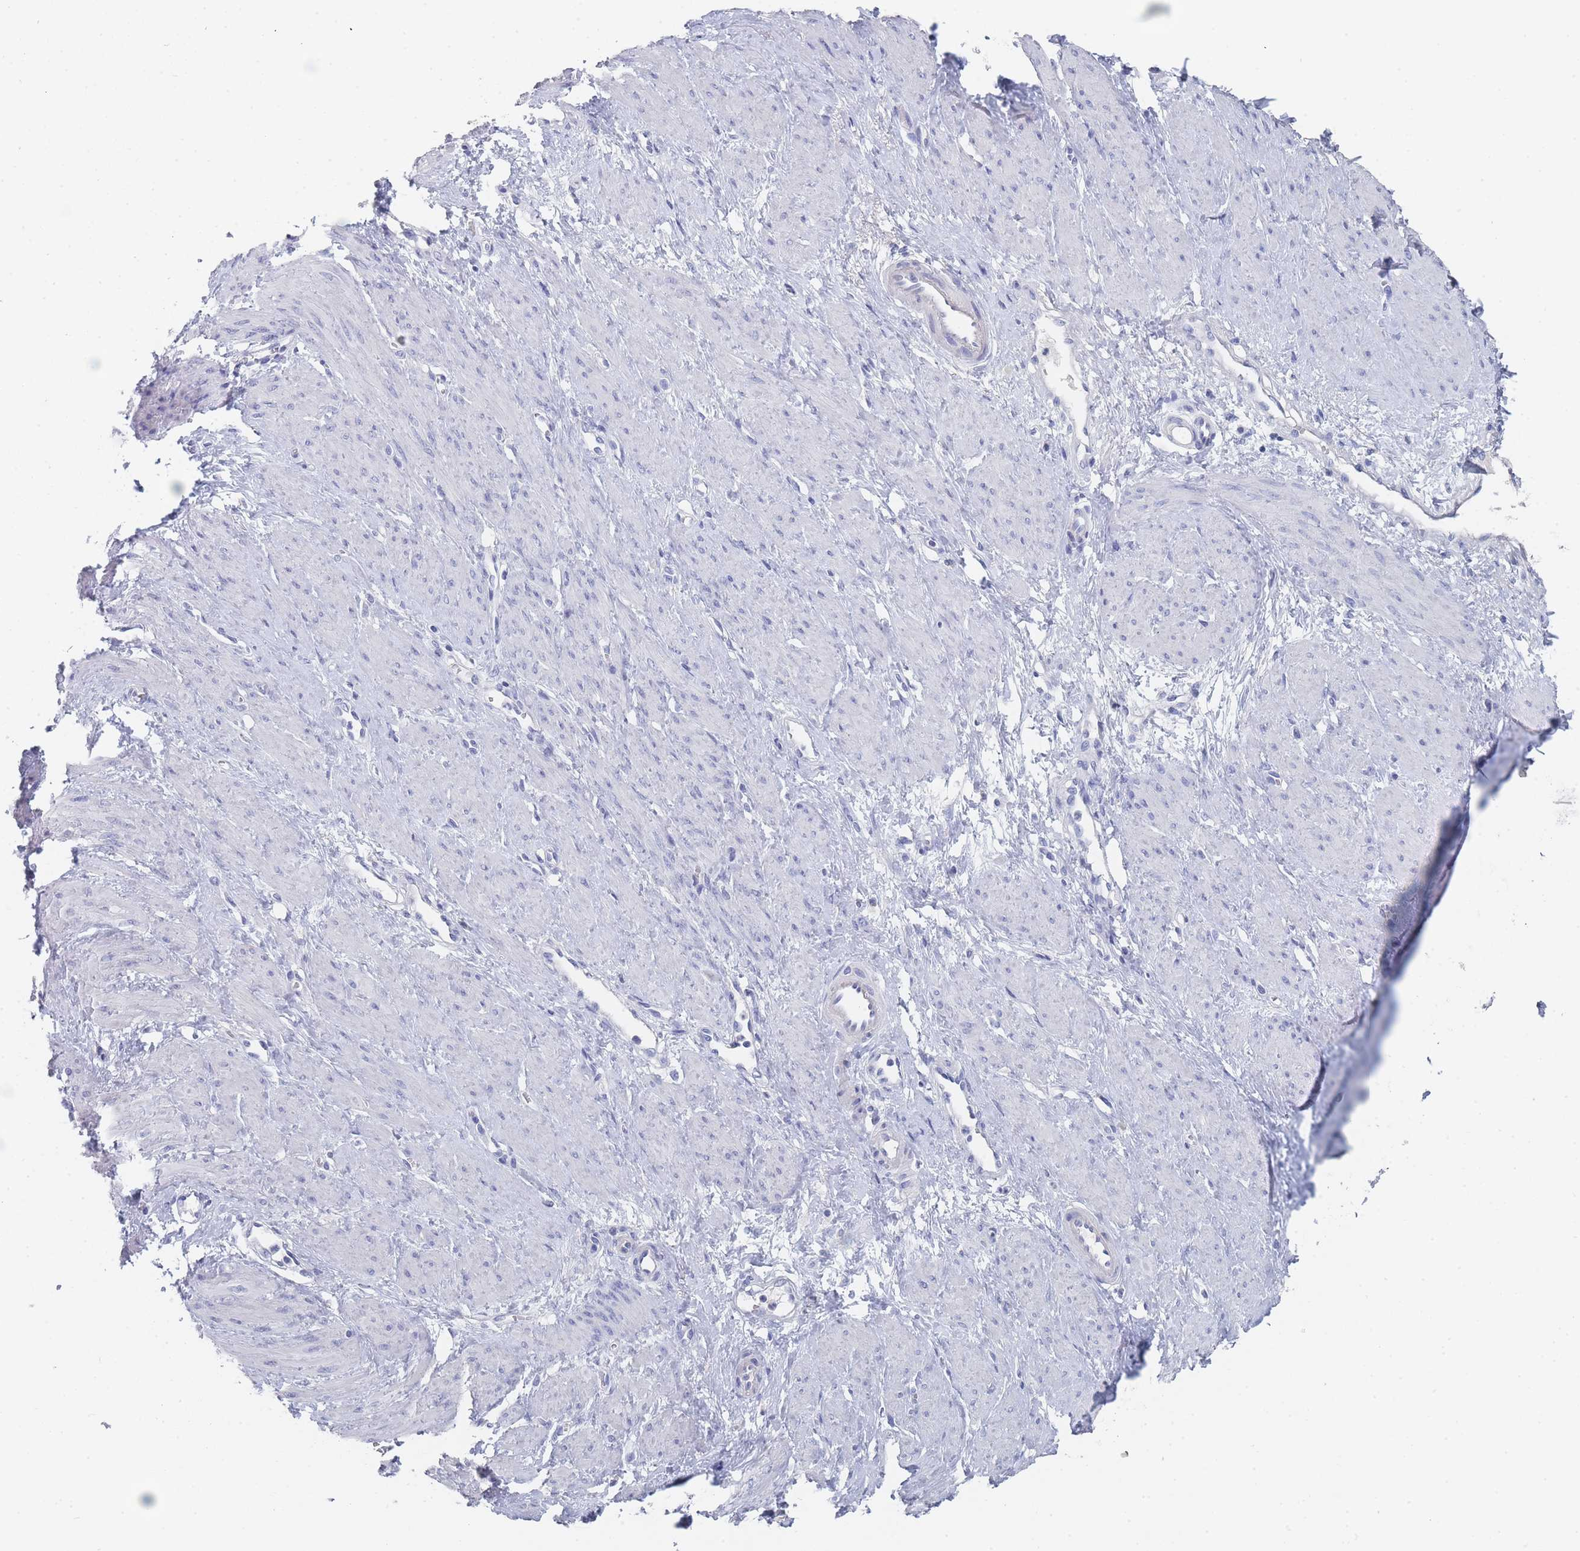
{"staining": {"intensity": "negative", "quantity": "none", "location": "none"}, "tissue": "smooth muscle", "cell_type": "Smooth muscle cells", "image_type": "normal", "snomed": [{"axis": "morphology", "description": "Normal tissue, NOS"}, {"axis": "topography", "description": "Smooth muscle"}, {"axis": "topography", "description": "Uterus"}], "caption": "Immunohistochemistry (IHC) of normal smooth muscle exhibits no expression in smooth muscle cells. (DAB (3,3'-diaminobenzidine) immunohistochemistry with hematoxylin counter stain).", "gene": "ACAD11", "patient": {"sex": "female", "age": 39}}